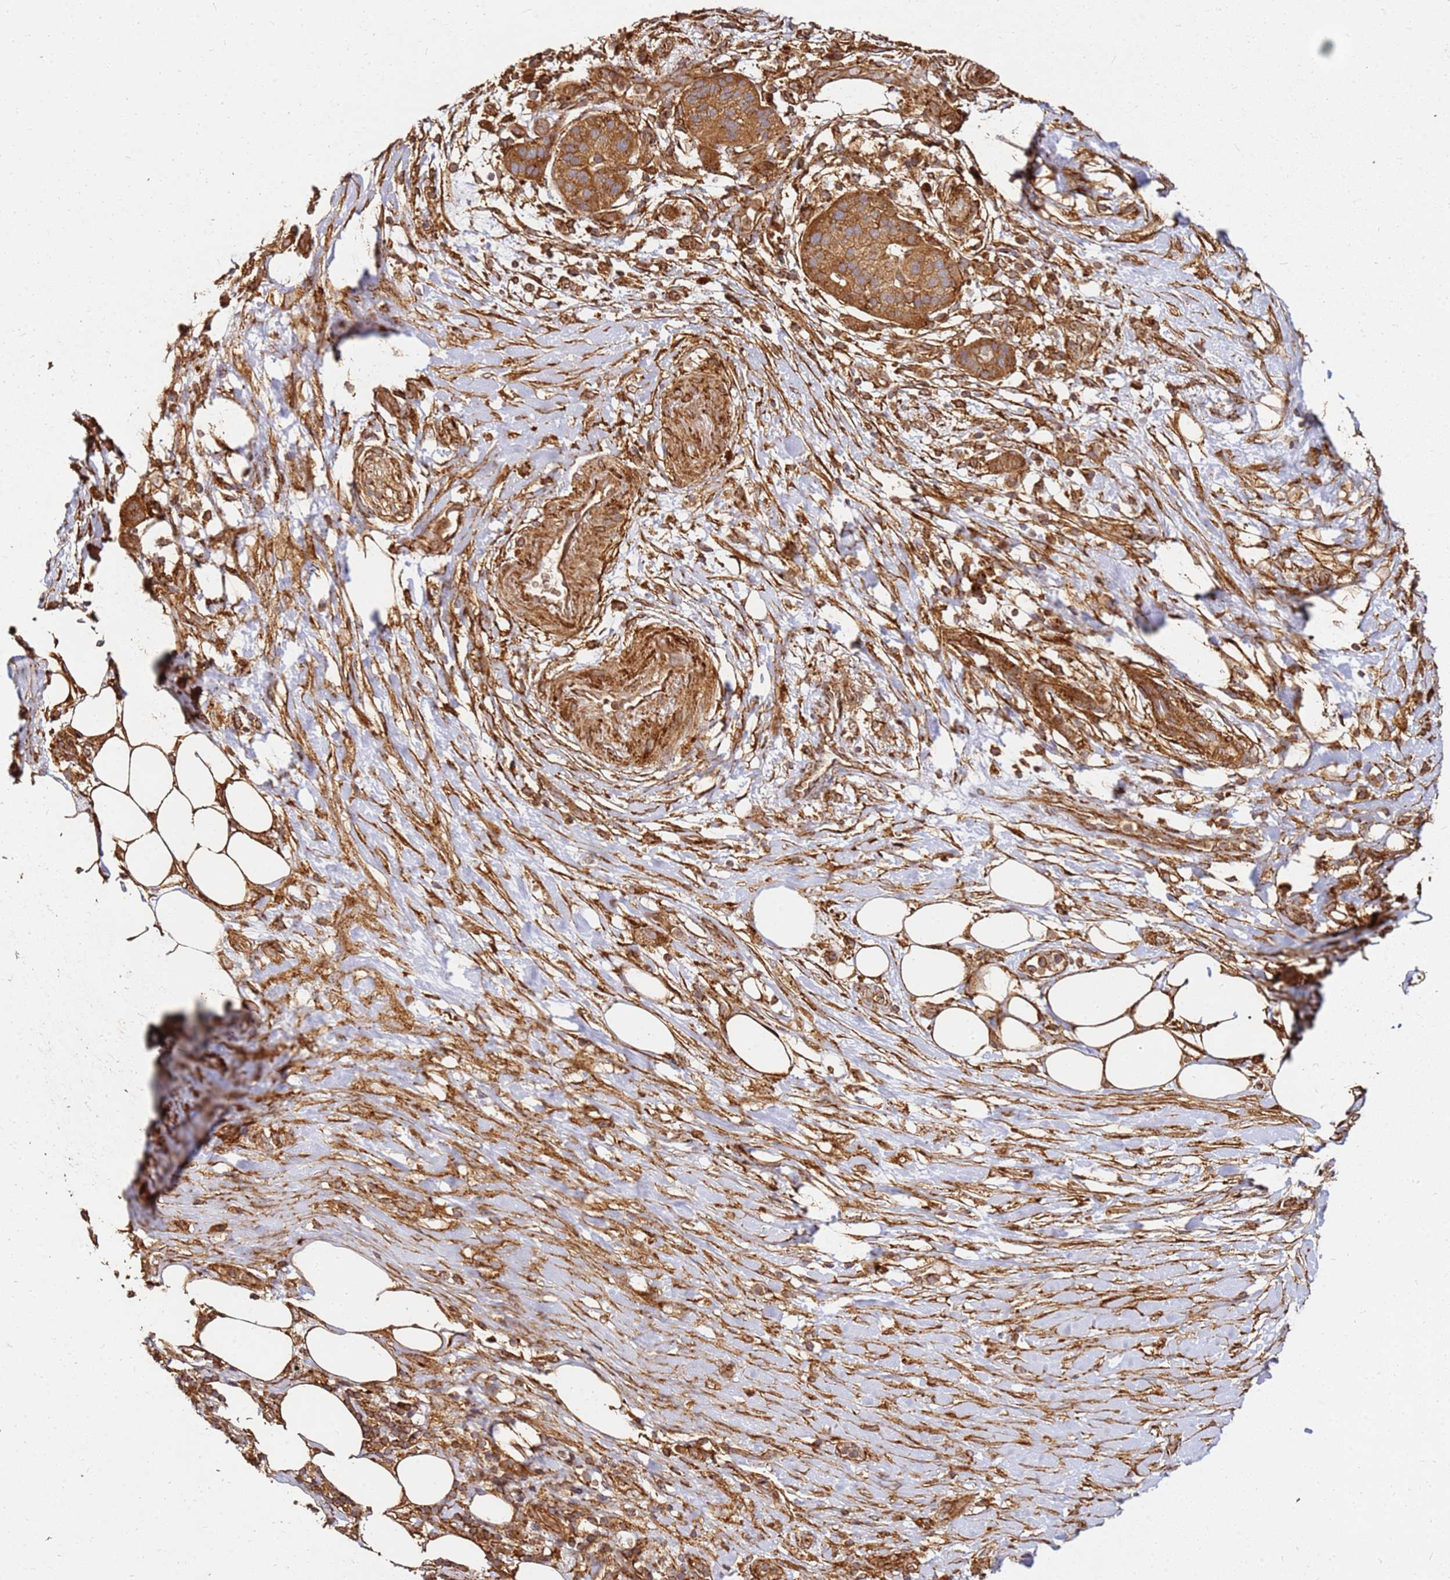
{"staining": {"intensity": "strong", "quantity": ">75%", "location": "cytoplasmic/membranous"}, "tissue": "pancreatic cancer", "cell_type": "Tumor cells", "image_type": "cancer", "snomed": [{"axis": "morphology", "description": "Adenocarcinoma, NOS"}, {"axis": "topography", "description": "Pancreas"}], "caption": "A high-resolution histopathology image shows immunohistochemistry (IHC) staining of pancreatic adenocarcinoma, which demonstrates strong cytoplasmic/membranous staining in about >75% of tumor cells.", "gene": "DVL3", "patient": {"sex": "female", "age": 72}}